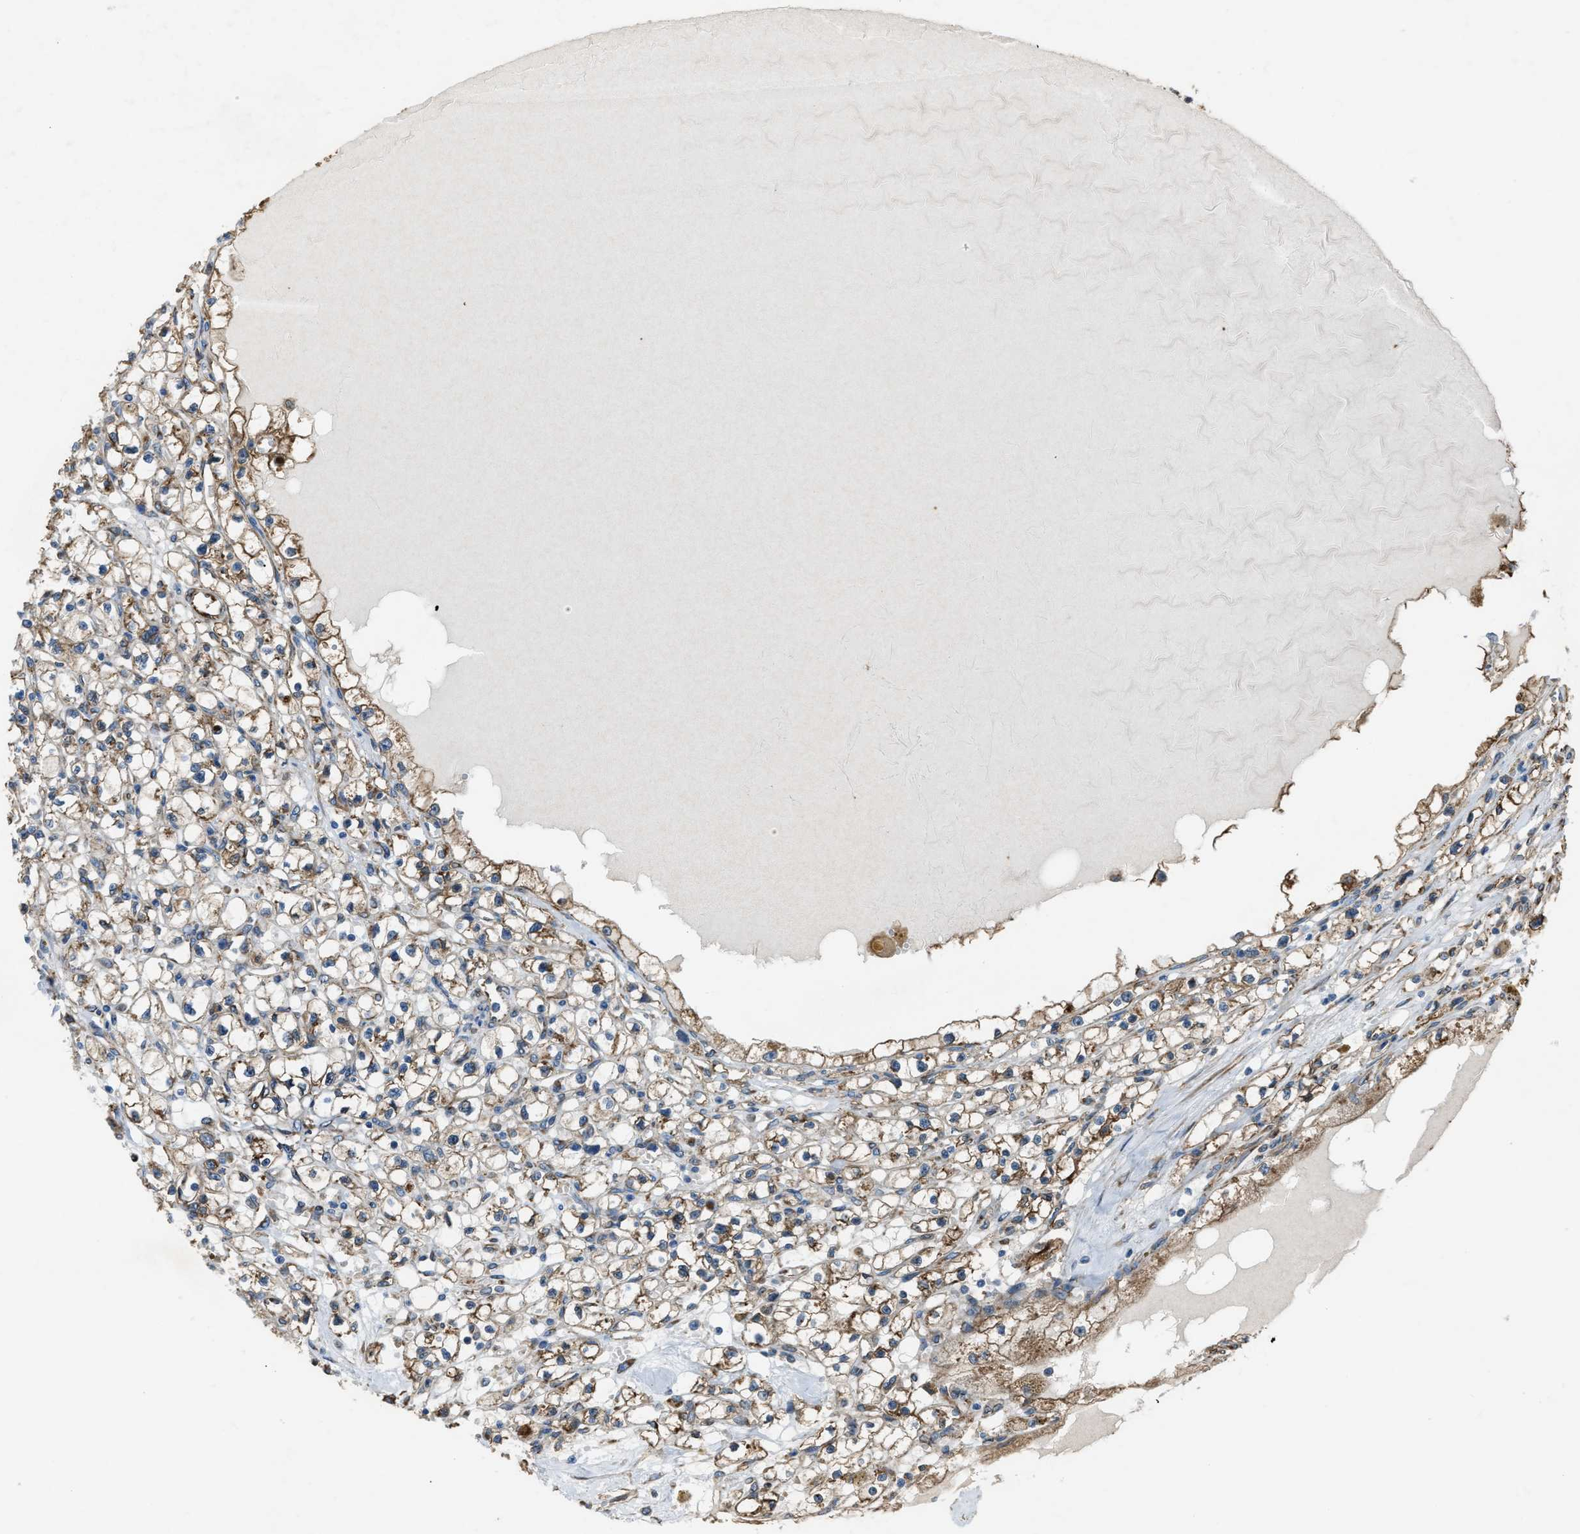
{"staining": {"intensity": "moderate", "quantity": ">75%", "location": "cytoplasmic/membranous"}, "tissue": "renal cancer", "cell_type": "Tumor cells", "image_type": "cancer", "snomed": [{"axis": "morphology", "description": "Adenocarcinoma, NOS"}, {"axis": "topography", "description": "Kidney"}], "caption": "Immunohistochemical staining of renal adenocarcinoma exhibits moderate cytoplasmic/membranous protein positivity in approximately >75% of tumor cells.", "gene": "TRPC1", "patient": {"sex": "male", "age": 56}}